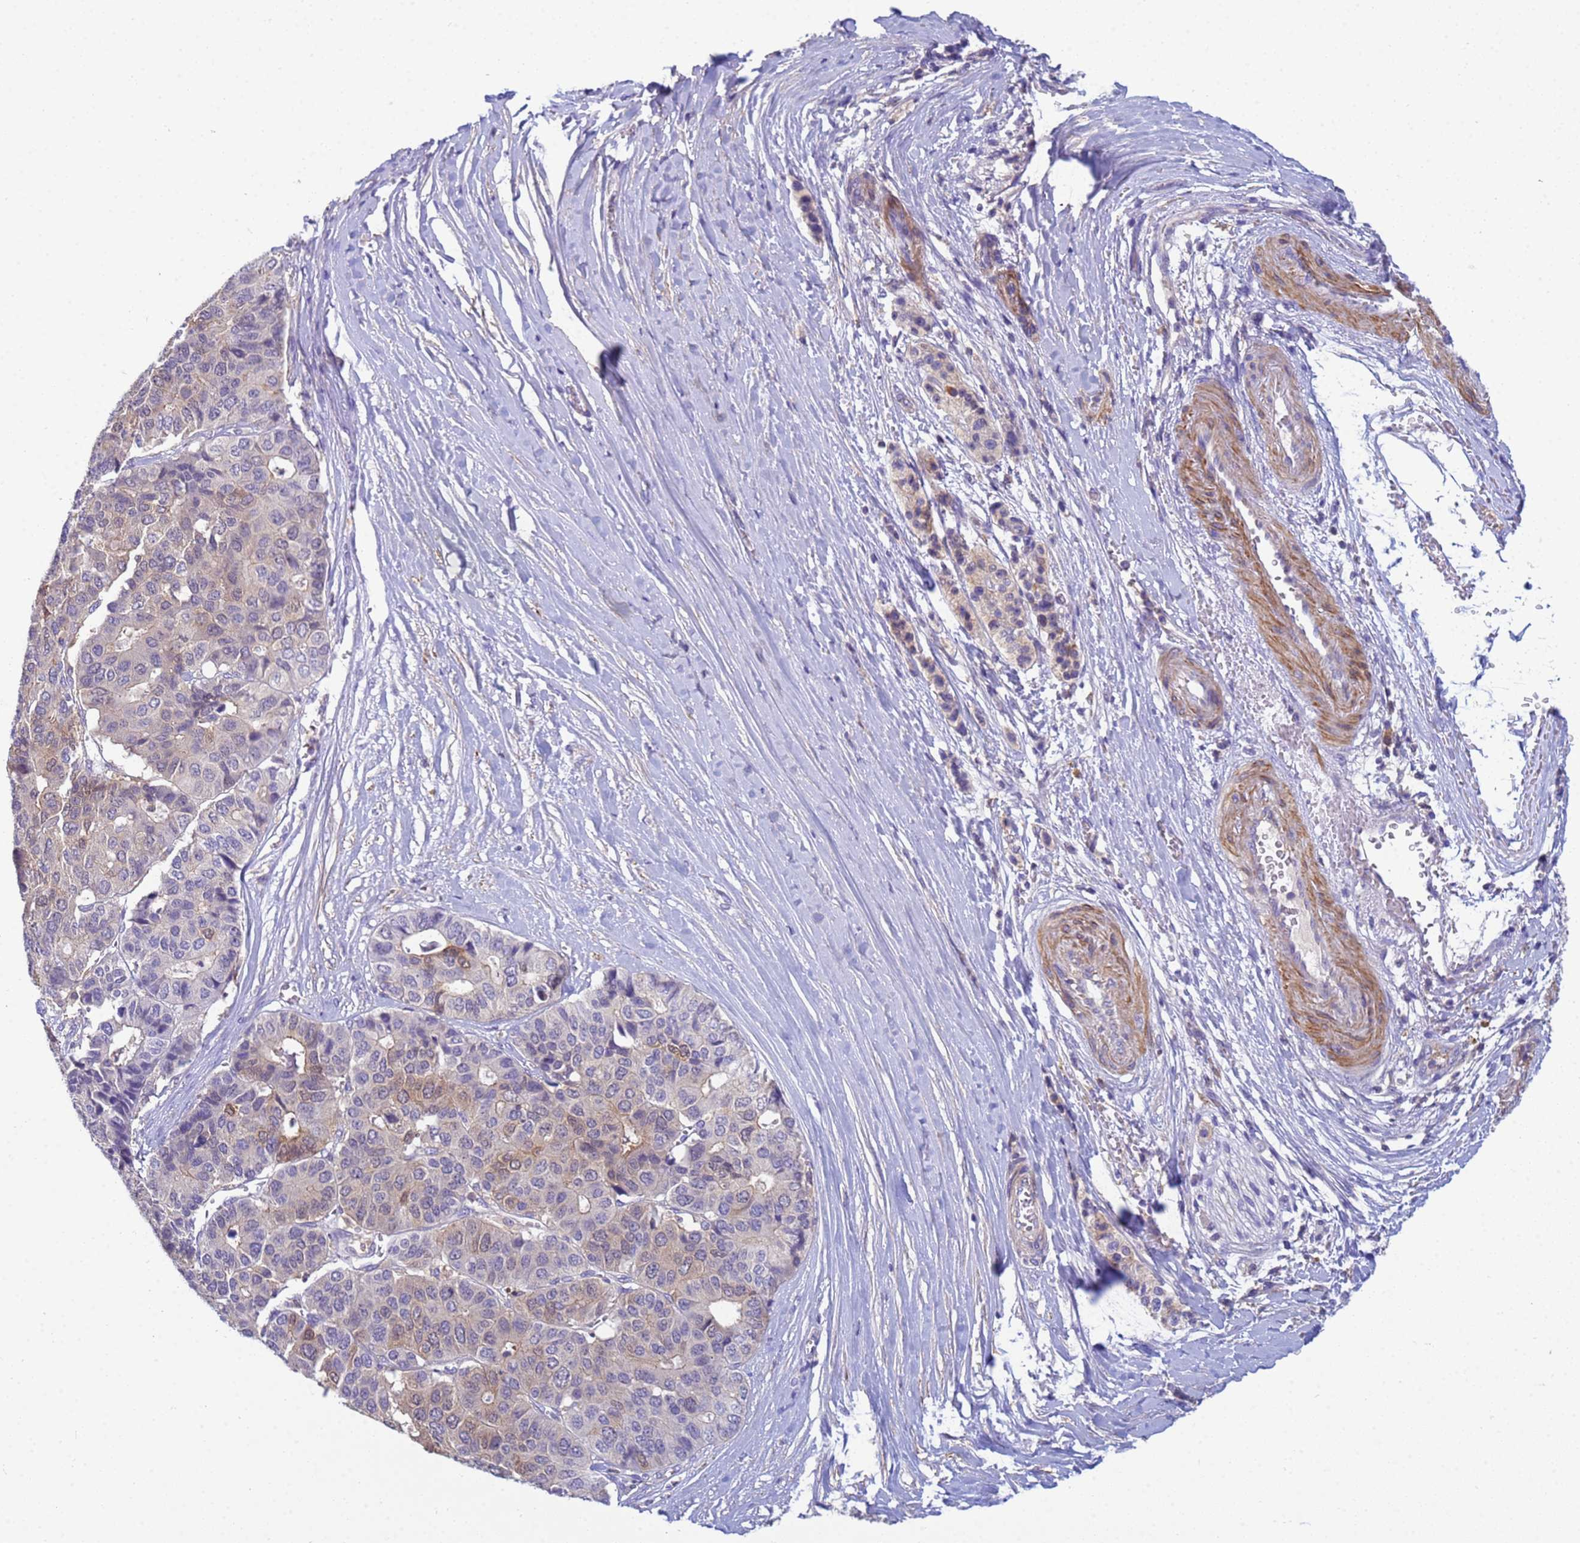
{"staining": {"intensity": "weak", "quantity": "<25%", "location": "cytoplasmic/membranous,nuclear"}, "tissue": "pancreatic cancer", "cell_type": "Tumor cells", "image_type": "cancer", "snomed": [{"axis": "morphology", "description": "Adenocarcinoma, NOS"}, {"axis": "topography", "description": "Pancreas"}], "caption": "The image demonstrates no significant positivity in tumor cells of pancreatic adenocarcinoma.", "gene": "KLHL13", "patient": {"sex": "male", "age": 50}}